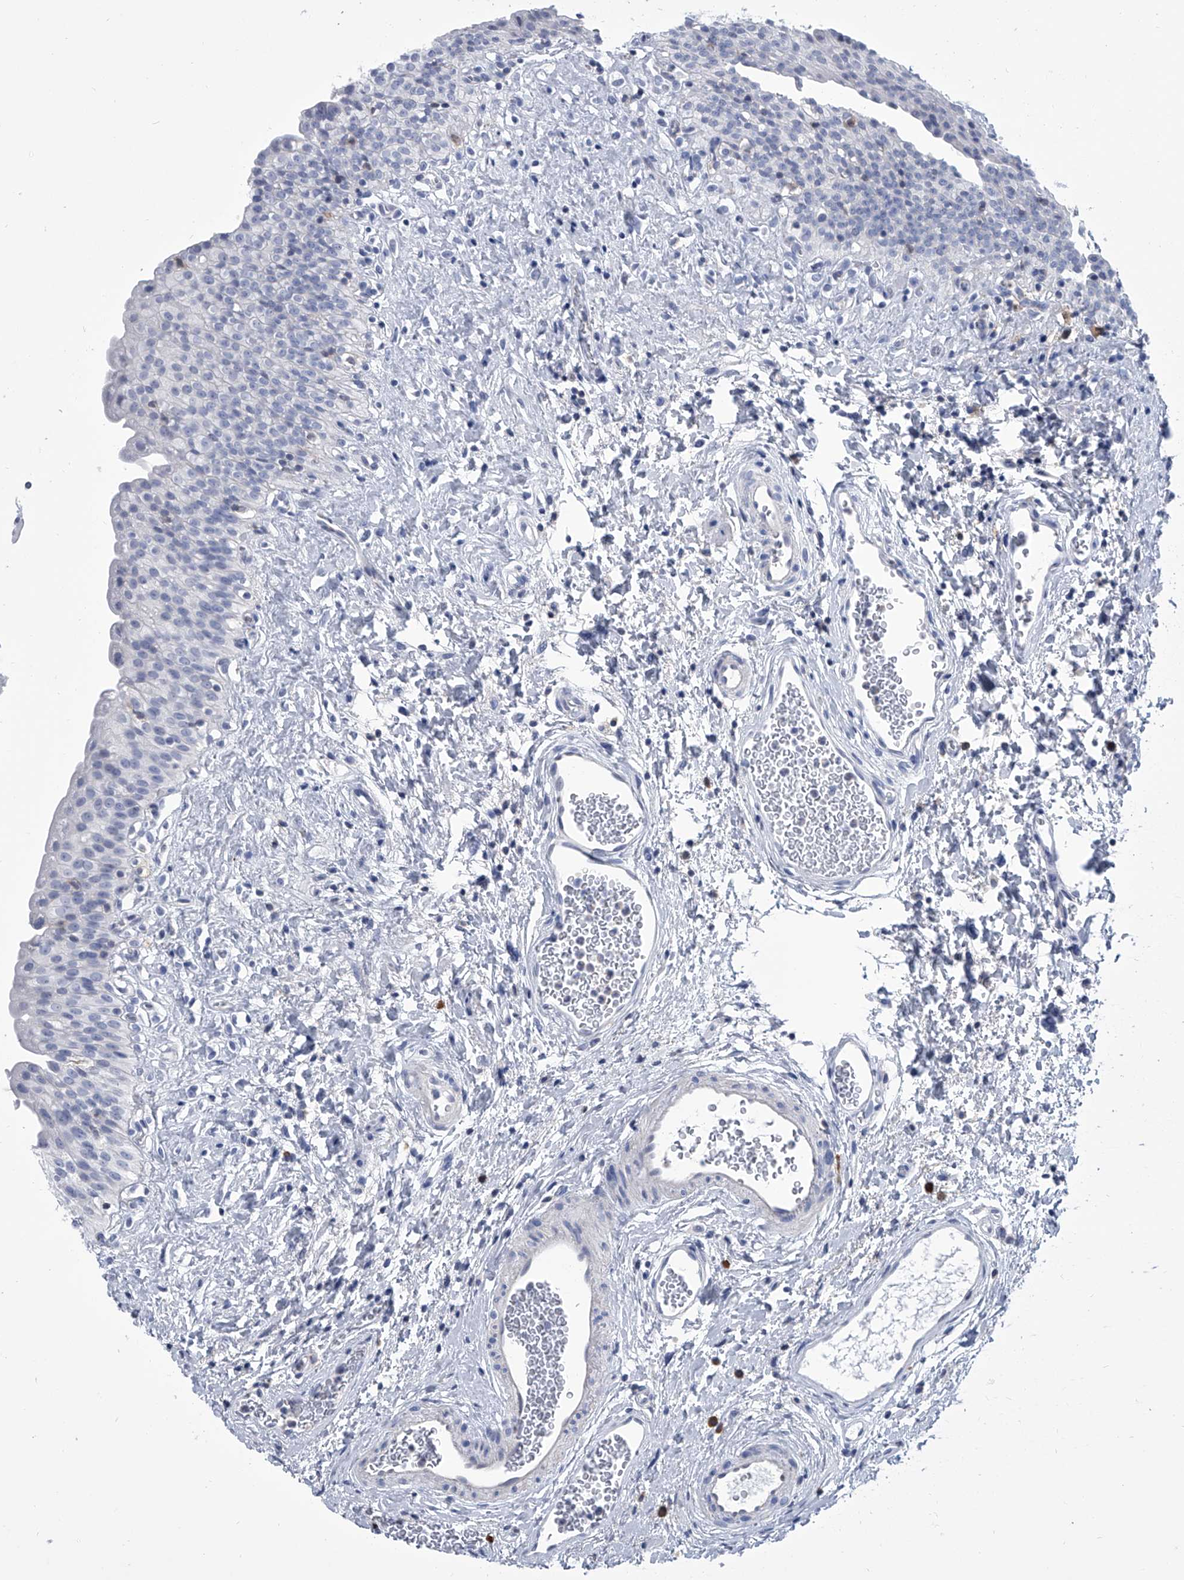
{"staining": {"intensity": "negative", "quantity": "none", "location": "none"}, "tissue": "urinary bladder", "cell_type": "Urothelial cells", "image_type": "normal", "snomed": [{"axis": "morphology", "description": "Normal tissue, NOS"}, {"axis": "topography", "description": "Urinary bladder"}], "caption": "High magnification brightfield microscopy of benign urinary bladder stained with DAB (3,3'-diaminobenzidine) (brown) and counterstained with hematoxylin (blue): urothelial cells show no significant positivity.", "gene": "SERPINB9", "patient": {"sex": "male", "age": 51}}